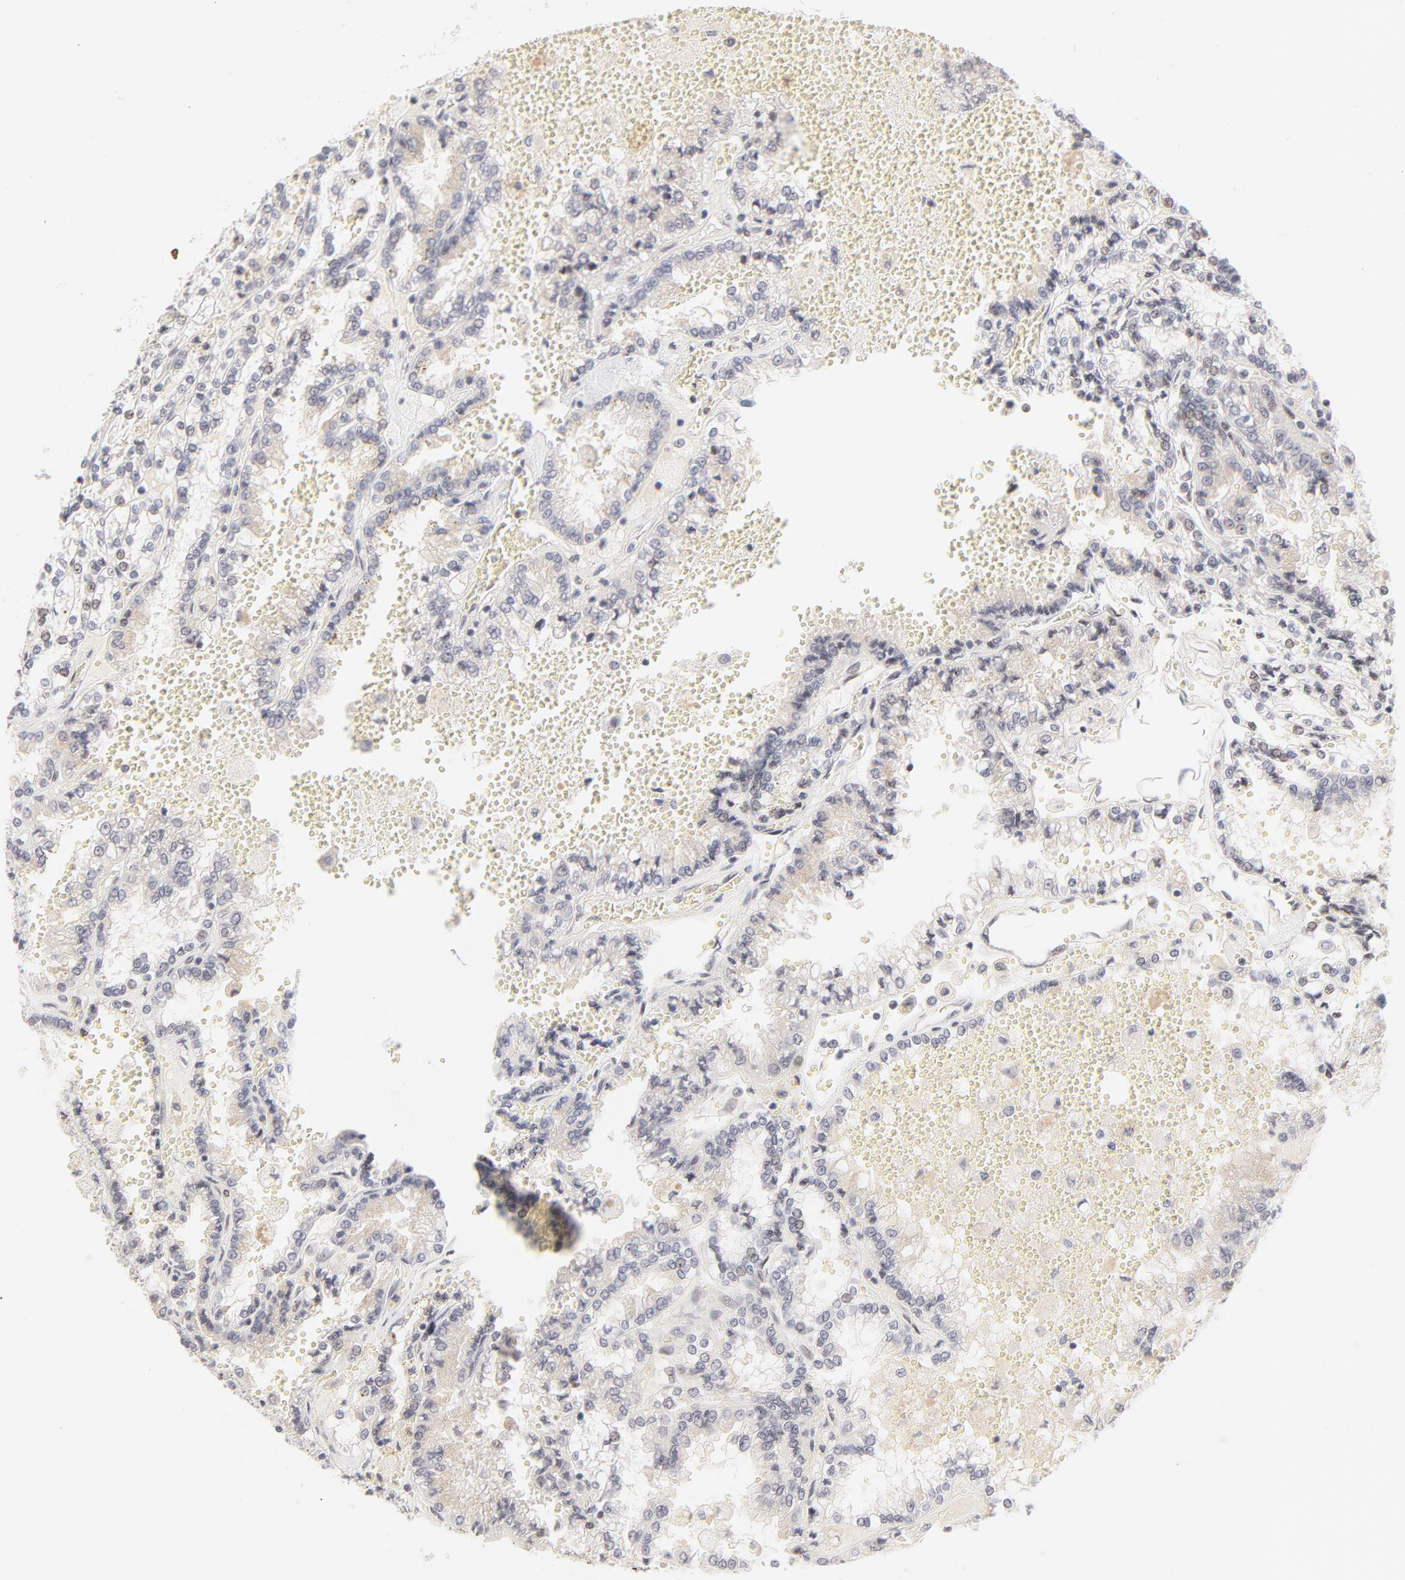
{"staining": {"intensity": "negative", "quantity": "none", "location": "none"}, "tissue": "renal cancer", "cell_type": "Tumor cells", "image_type": "cancer", "snomed": [{"axis": "morphology", "description": "Adenocarcinoma, NOS"}, {"axis": "topography", "description": "Kidney"}], "caption": "IHC image of renal adenocarcinoma stained for a protein (brown), which exhibits no positivity in tumor cells. Brightfield microscopy of IHC stained with DAB (brown) and hematoxylin (blue), captured at high magnification.", "gene": "PBX3", "patient": {"sex": "female", "age": 56}}